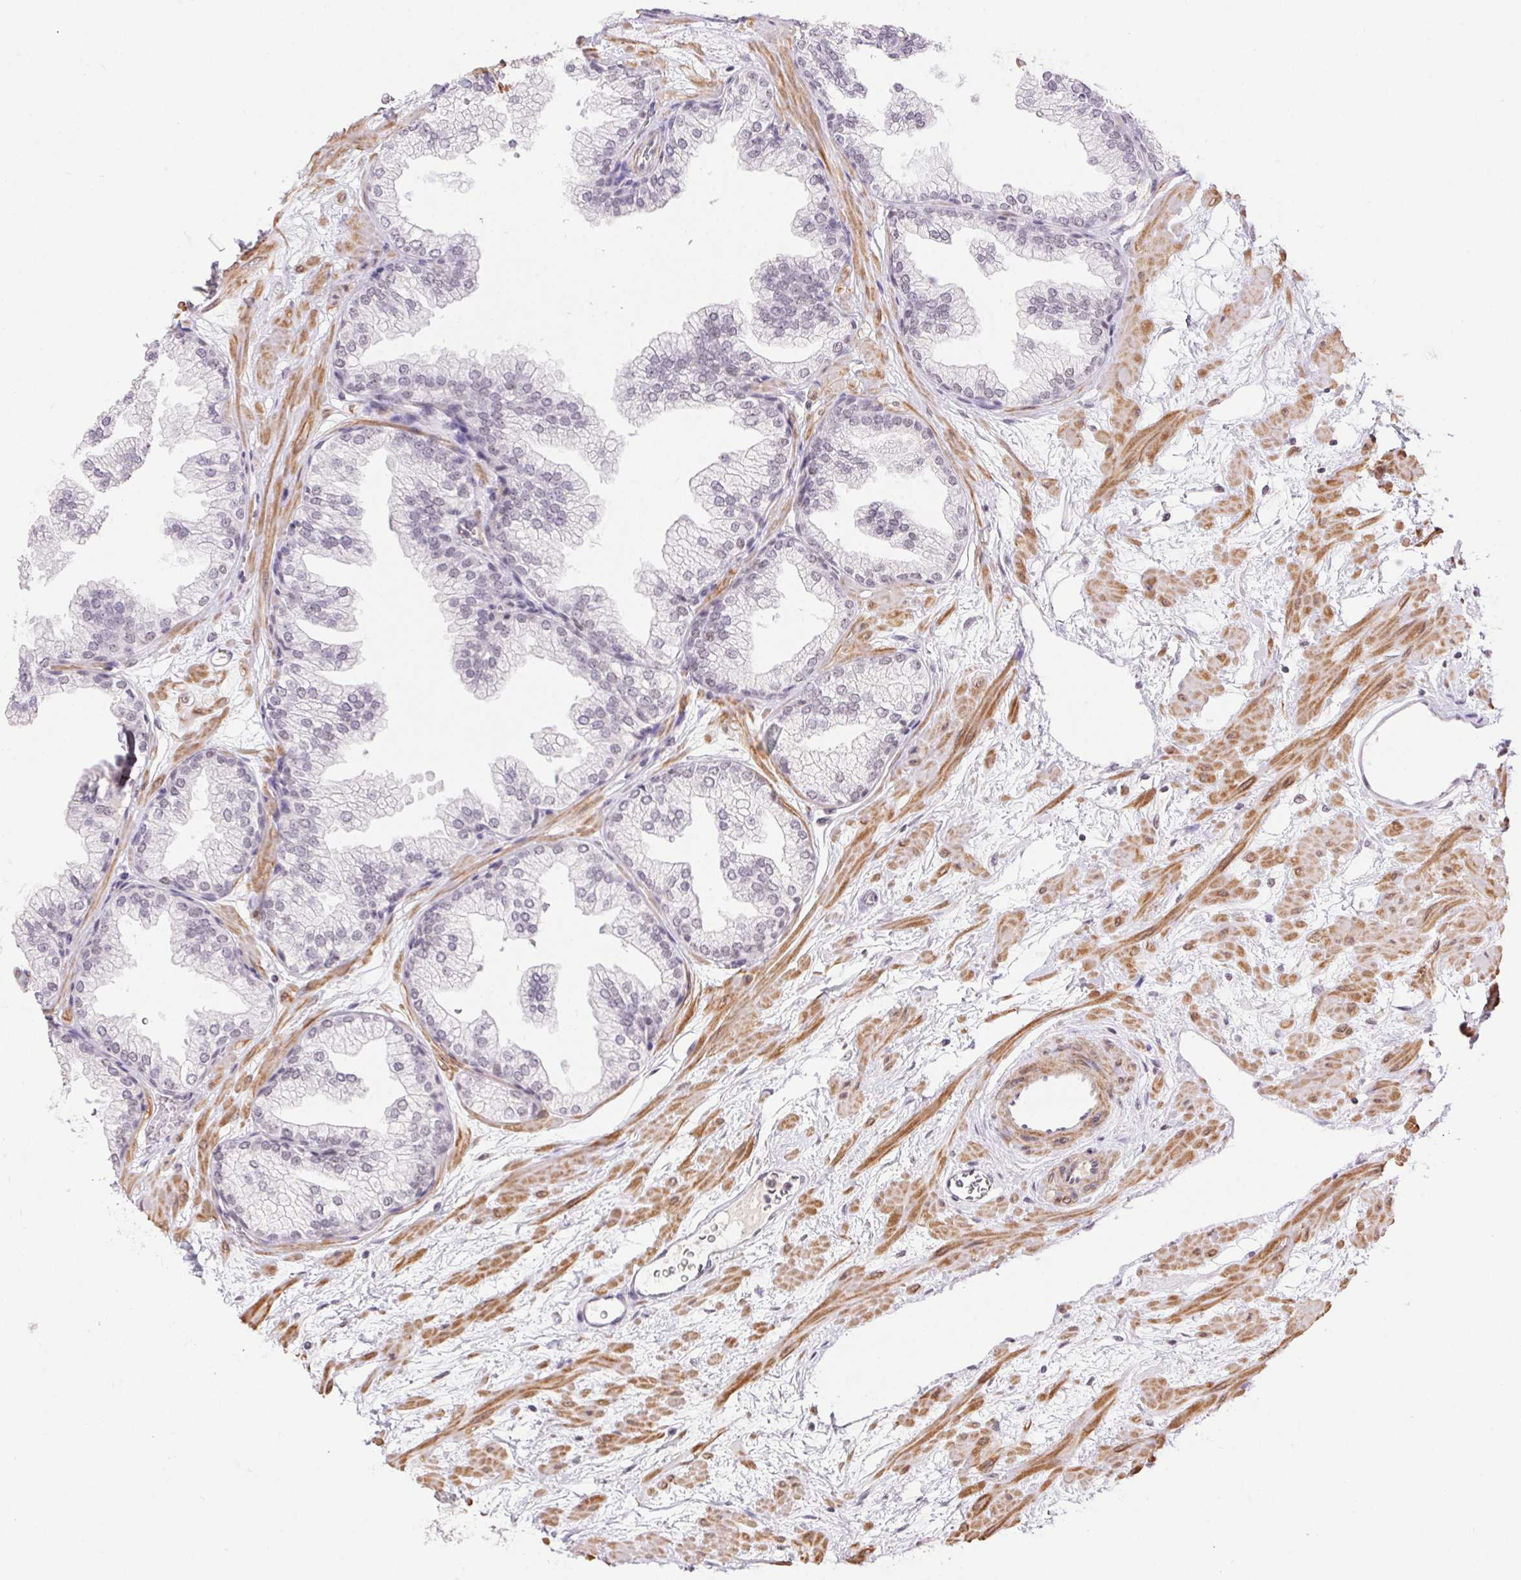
{"staining": {"intensity": "weak", "quantity": "25%-75%", "location": "nuclear"}, "tissue": "prostate", "cell_type": "Glandular cells", "image_type": "normal", "snomed": [{"axis": "morphology", "description": "Normal tissue, NOS"}, {"axis": "topography", "description": "Prostate"}], "caption": "IHC of benign human prostate shows low levels of weak nuclear positivity in approximately 25%-75% of glandular cells. (Stains: DAB (3,3'-diaminobenzidine) in brown, nuclei in blue, Microscopy: brightfield microscopy at high magnification).", "gene": "DDX17", "patient": {"sex": "male", "age": 37}}